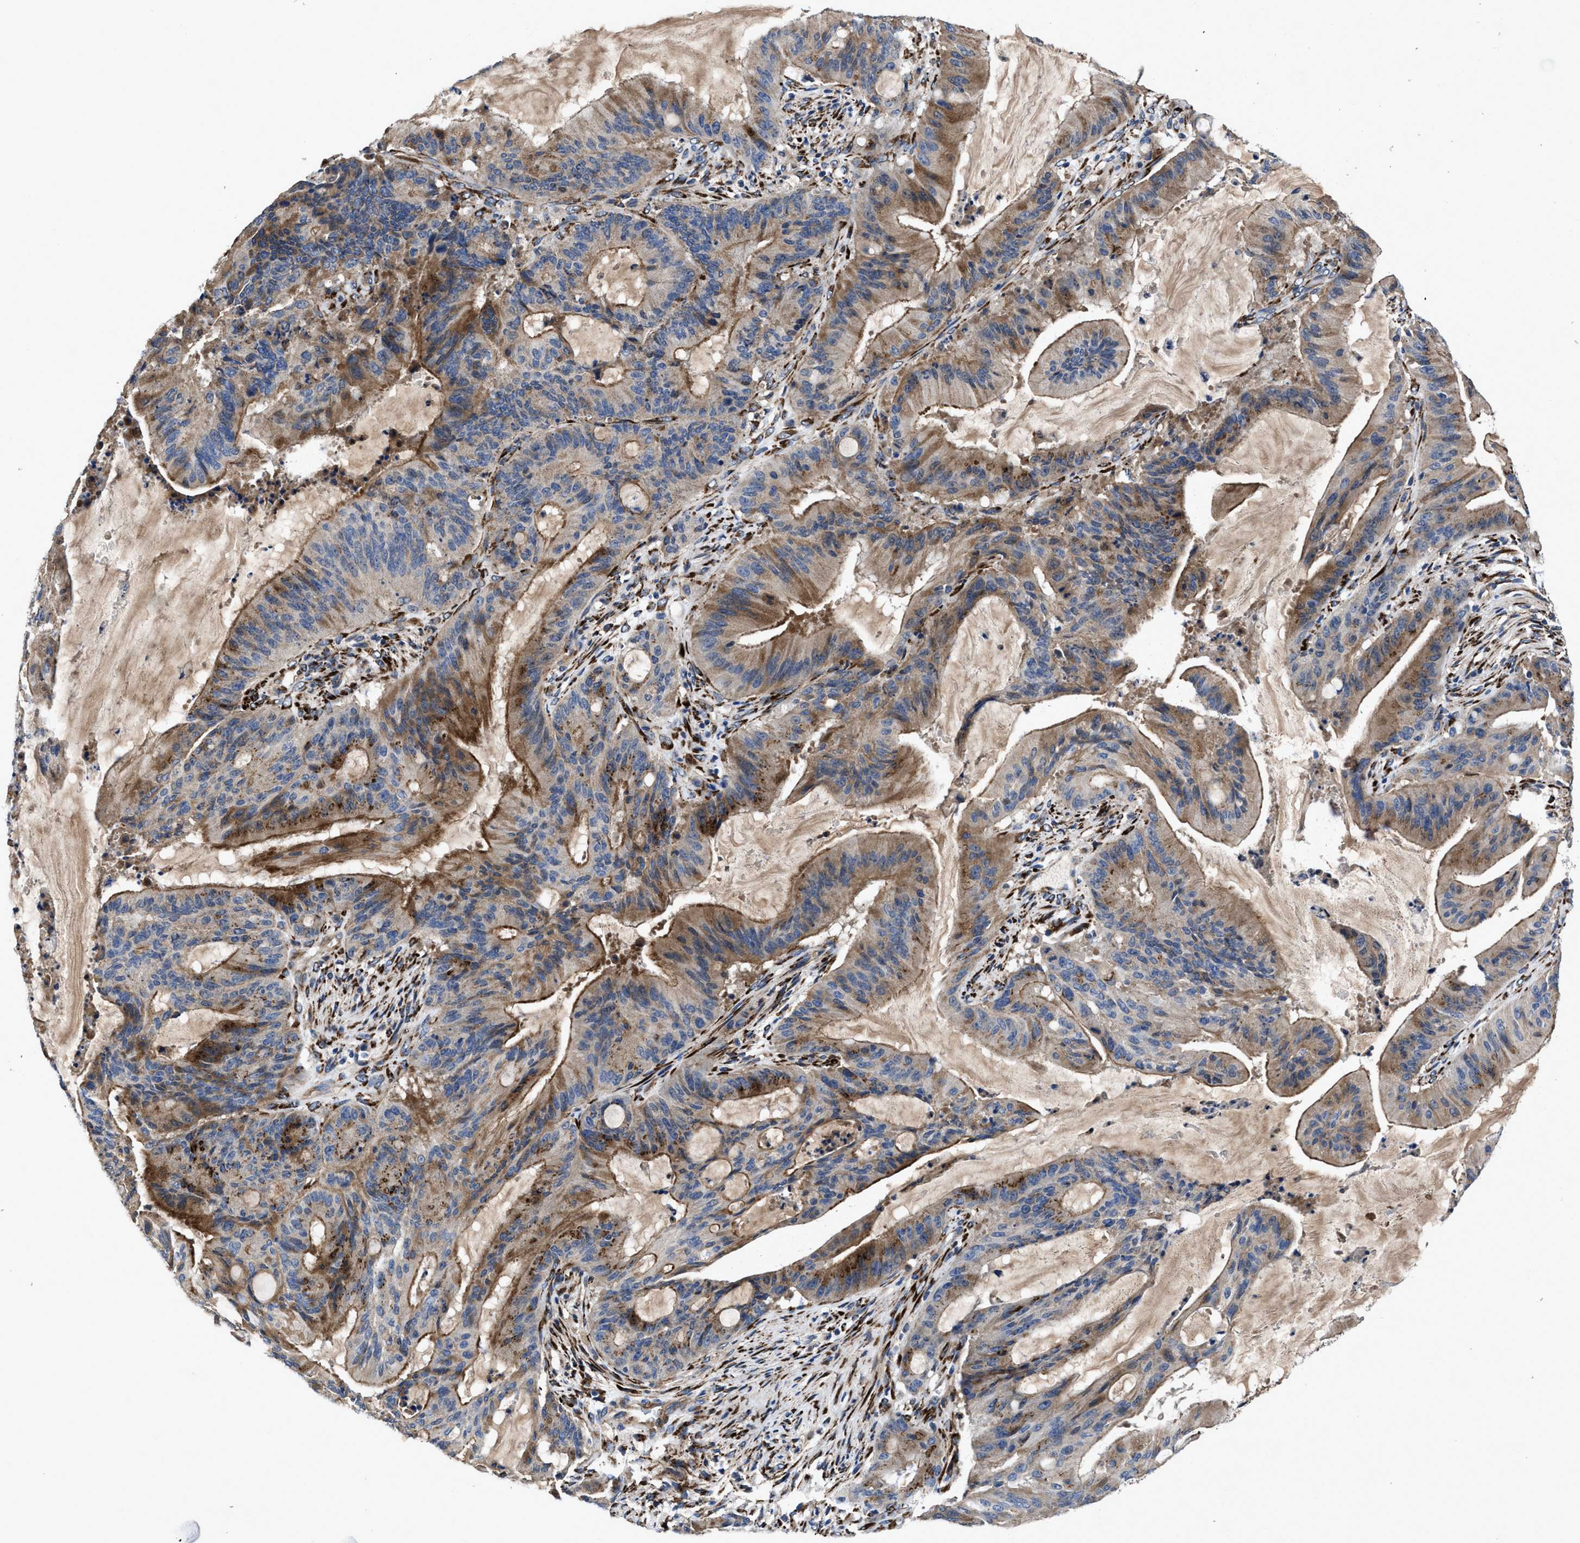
{"staining": {"intensity": "moderate", "quantity": ">75%", "location": "cytoplasmic/membranous"}, "tissue": "liver cancer", "cell_type": "Tumor cells", "image_type": "cancer", "snomed": [{"axis": "morphology", "description": "Normal tissue, NOS"}, {"axis": "morphology", "description": "Cholangiocarcinoma"}, {"axis": "topography", "description": "Liver"}, {"axis": "topography", "description": "Peripheral nerve tissue"}], "caption": "IHC of liver cancer (cholangiocarcinoma) demonstrates medium levels of moderate cytoplasmic/membranous expression in approximately >75% of tumor cells.", "gene": "IDNK", "patient": {"sex": "female", "age": 73}}